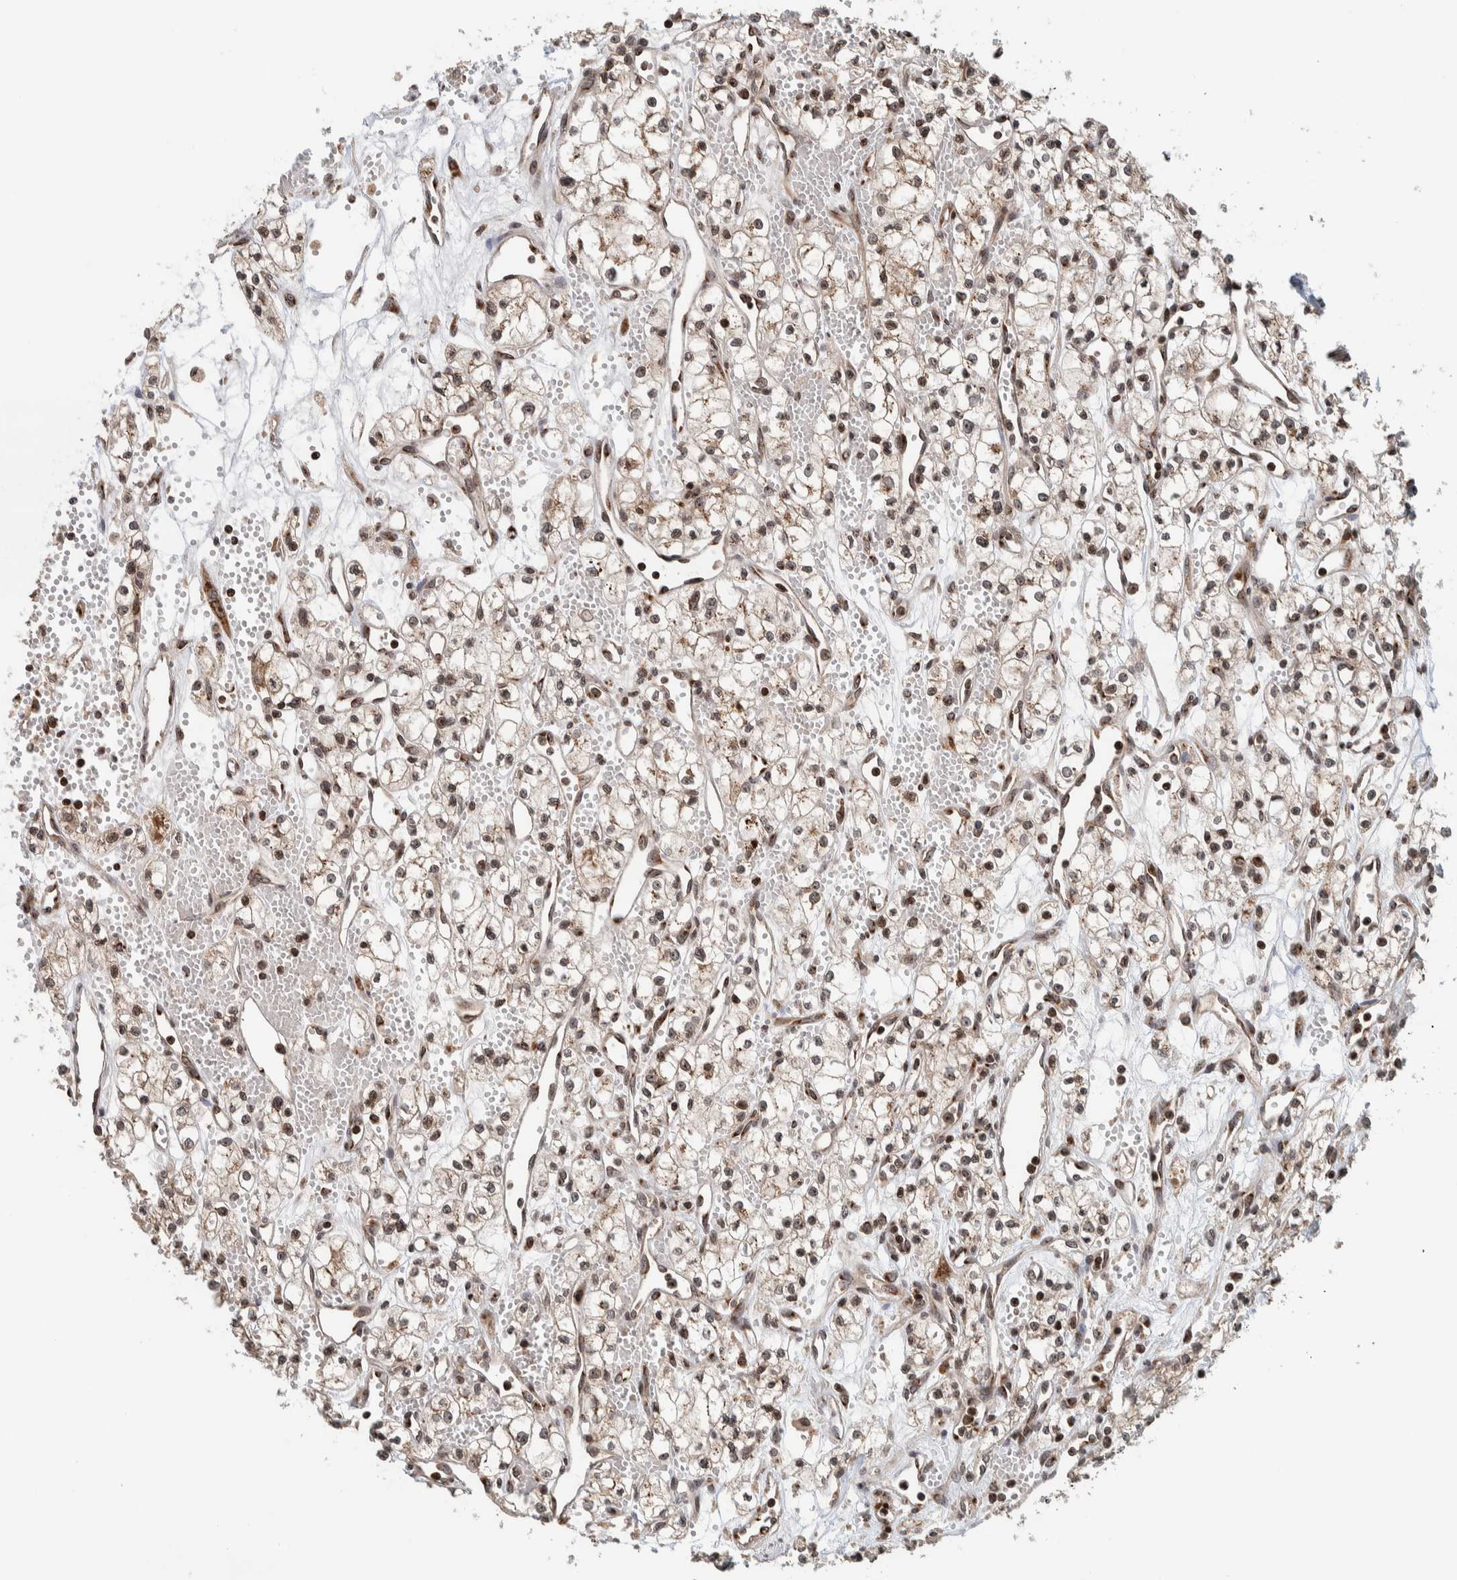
{"staining": {"intensity": "weak", "quantity": "<25%", "location": "cytoplasmic/membranous"}, "tissue": "renal cancer", "cell_type": "Tumor cells", "image_type": "cancer", "snomed": [{"axis": "morphology", "description": "Adenocarcinoma, NOS"}, {"axis": "topography", "description": "Kidney"}], "caption": "A high-resolution histopathology image shows IHC staining of renal cancer, which shows no significant positivity in tumor cells. (DAB IHC, high magnification).", "gene": "CCDC182", "patient": {"sex": "male", "age": 59}}